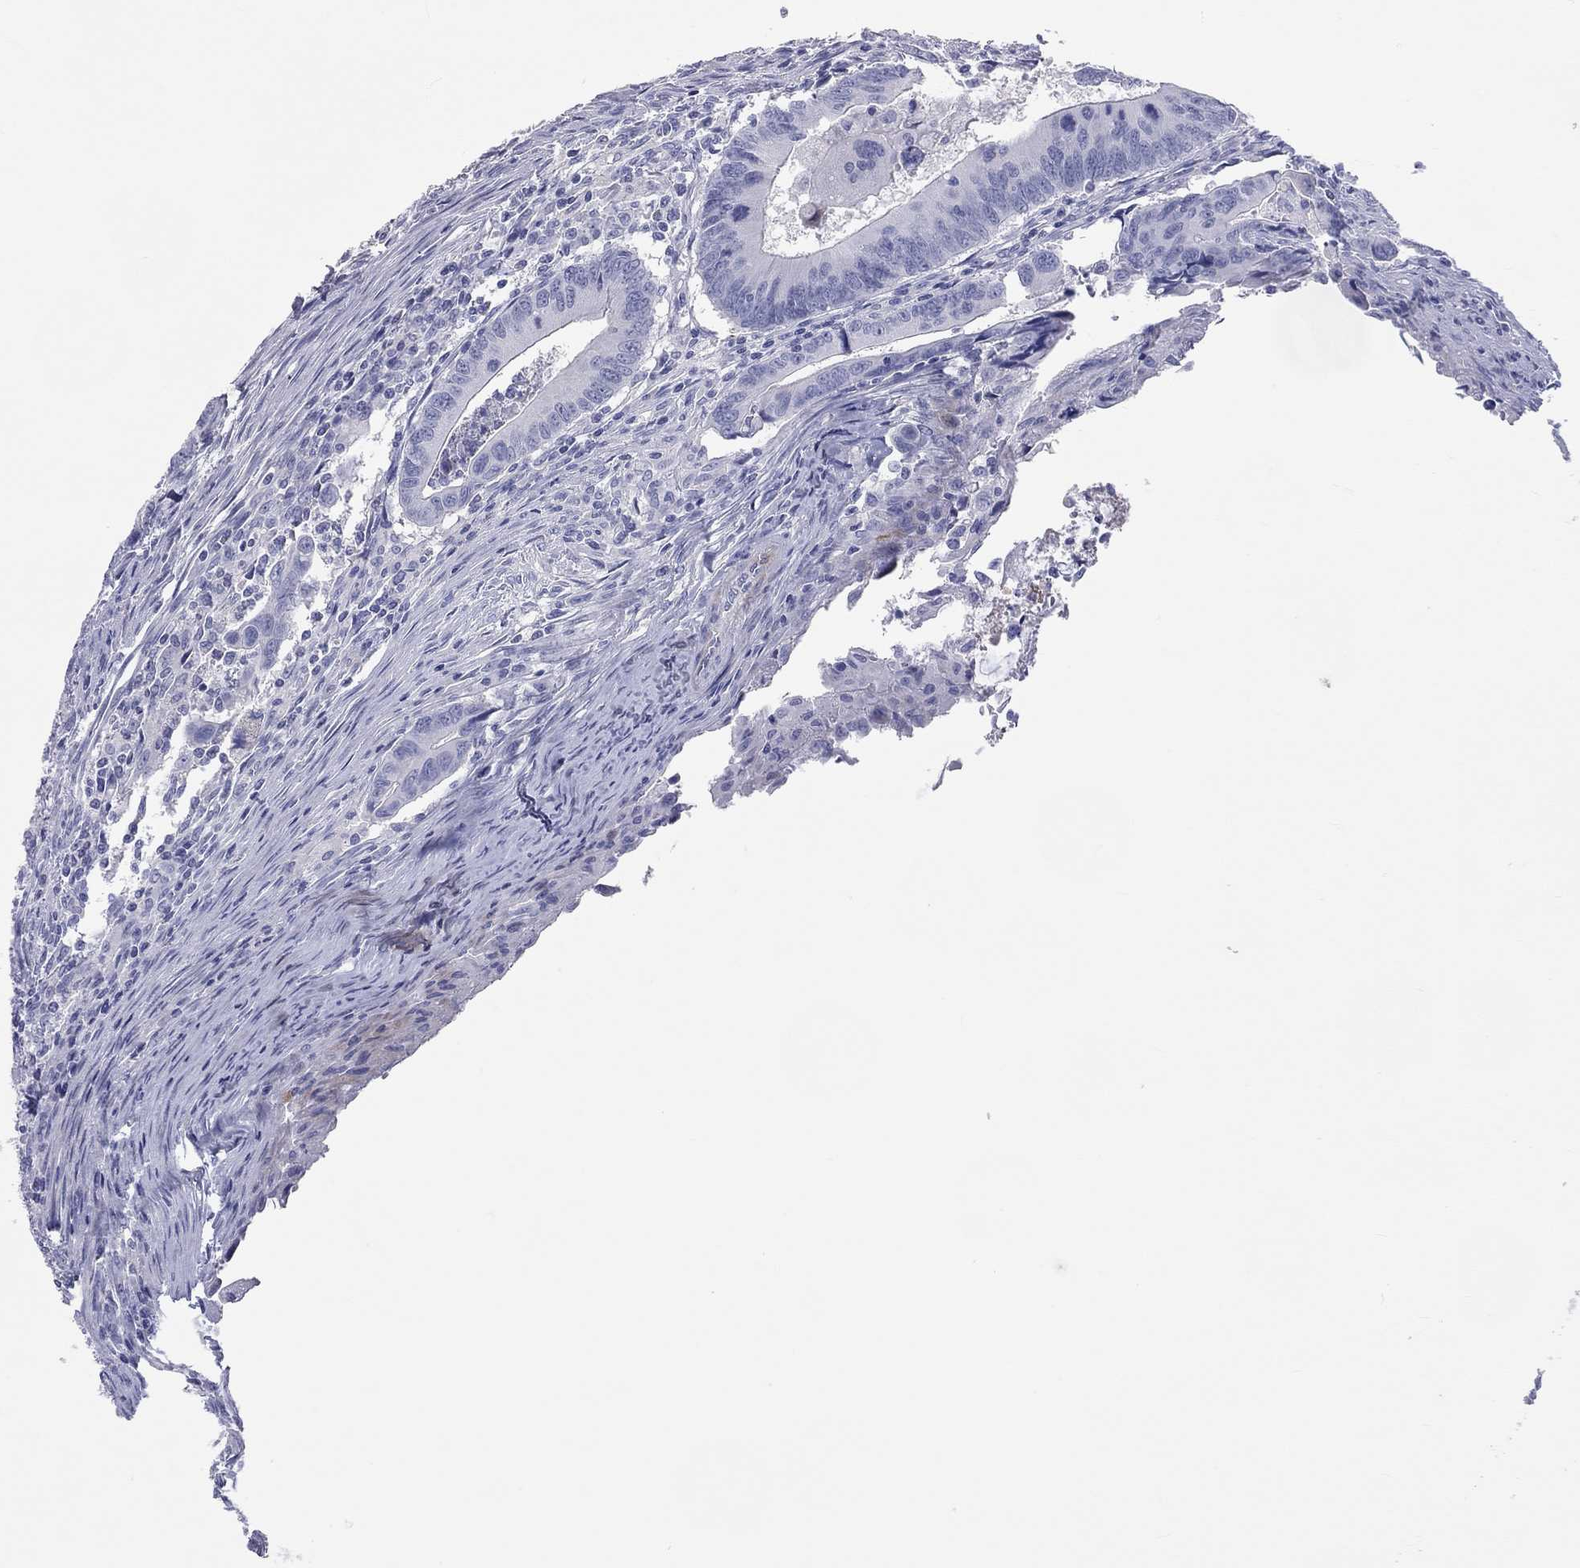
{"staining": {"intensity": "negative", "quantity": "none", "location": "none"}, "tissue": "colorectal cancer", "cell_type": "Tumor cells", "image_type": "cancer", "snomed": [{"axis": "morphology", "description": "Adenocarcinoma, NOS"}, {"axis": "topography", "description": "Rectum"}], "caption": "This is a histopathology image of immunohistochemistry (IHC) staining of adenocarcinoma (colorectal), which shows no positivity in tumor cells.", "gene": "PCDHGC5", "patient": {"sex": "male", "age": 67}}